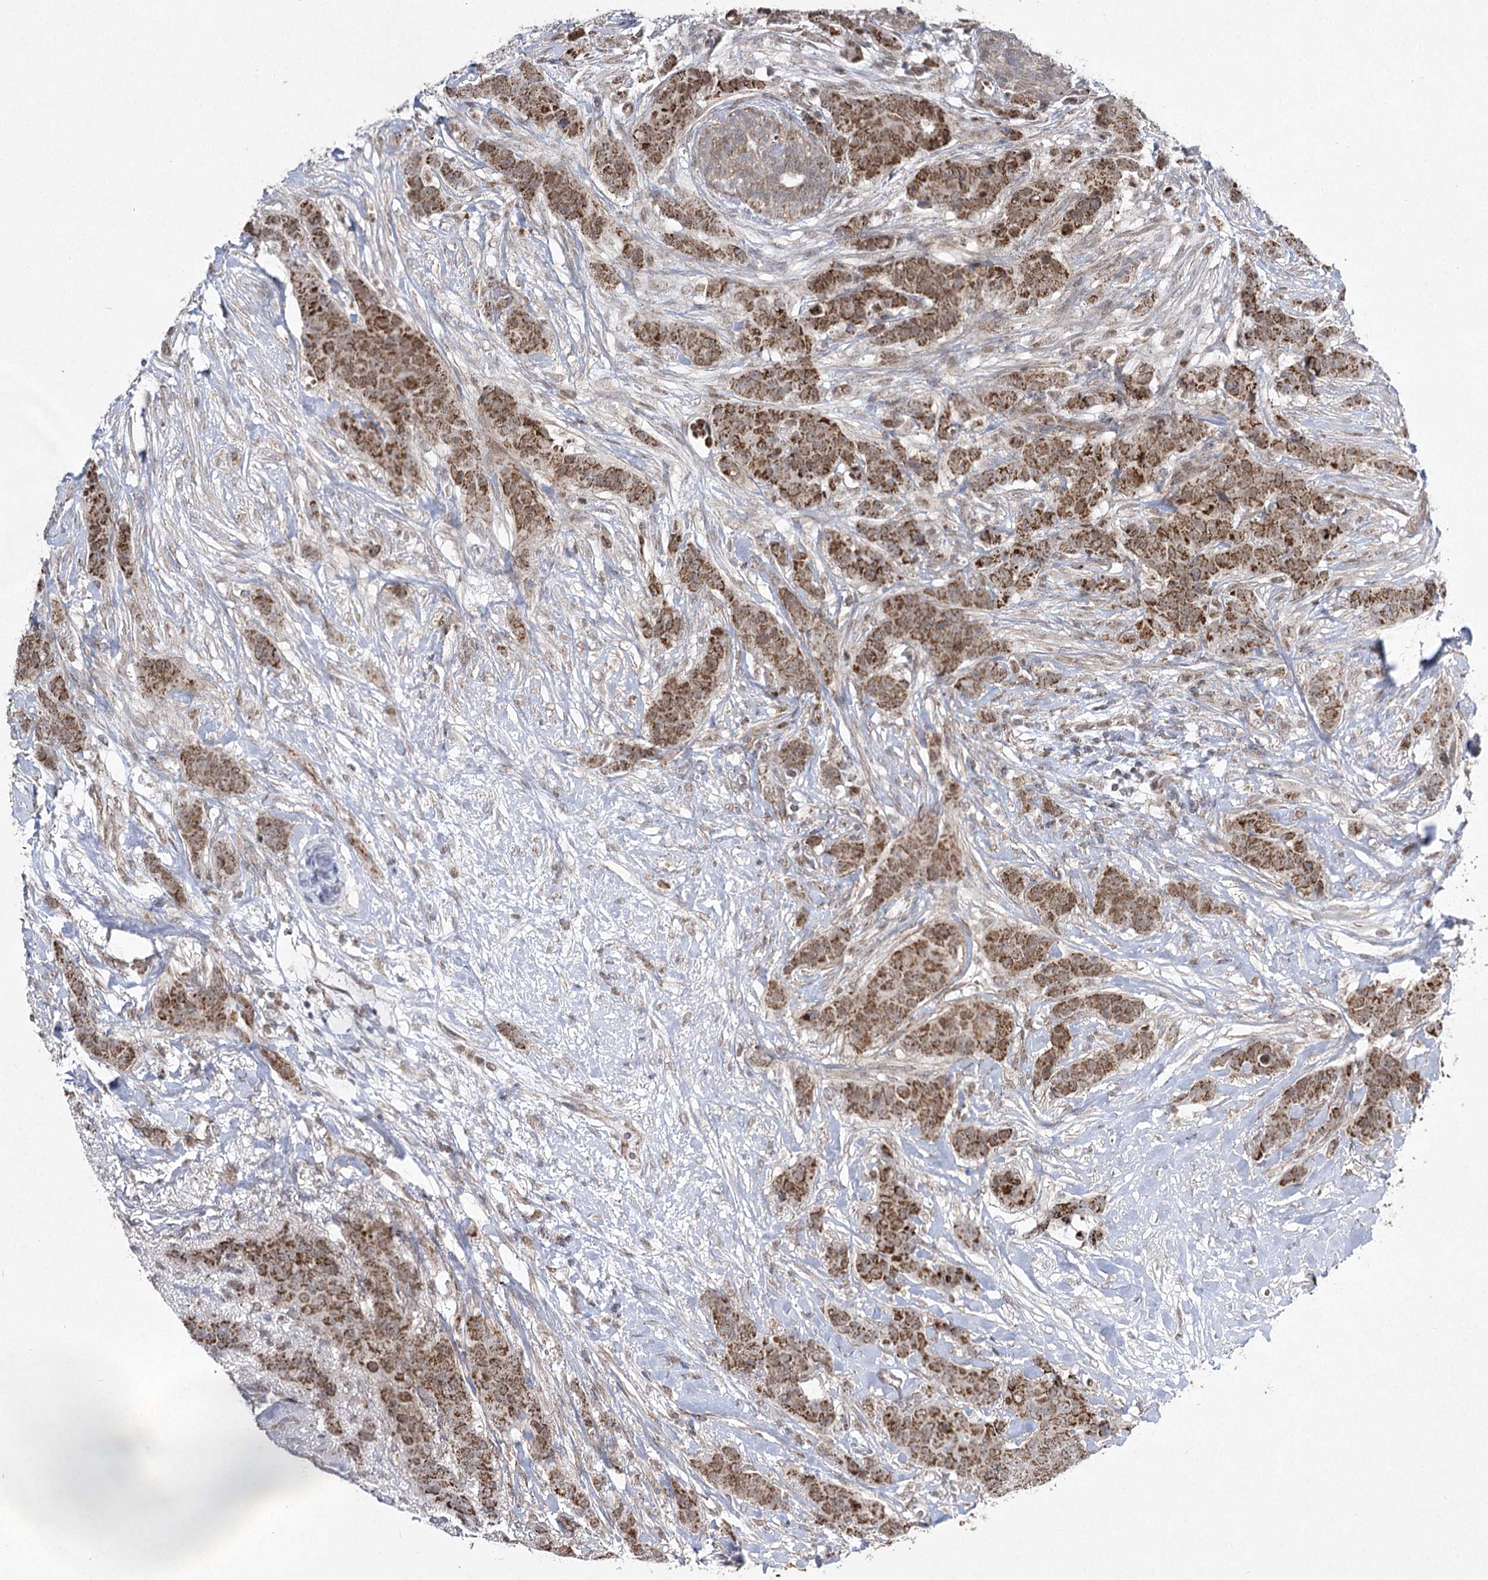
{"staining": {"intensity": "strong", "quantity": ">75%", "location": "cytoplasmic/membranous"}, "tissue": "breast cancer", "cell_type": "Tumor cells", "image_type": "cancer", "snomed": [{"axis": "morphology", "description": "Duct carcinoma"}, {"axis": "topography", "description": "Breast"}], "caption": "Protein staining of breast infiltrating ductal carcinoma tissue displays strong cytoplasmic/membranous staining in approximately >75% of tumor cells.", "gene": "SLC4A1AP", "patient": {"sex": "female", "age": 40}}